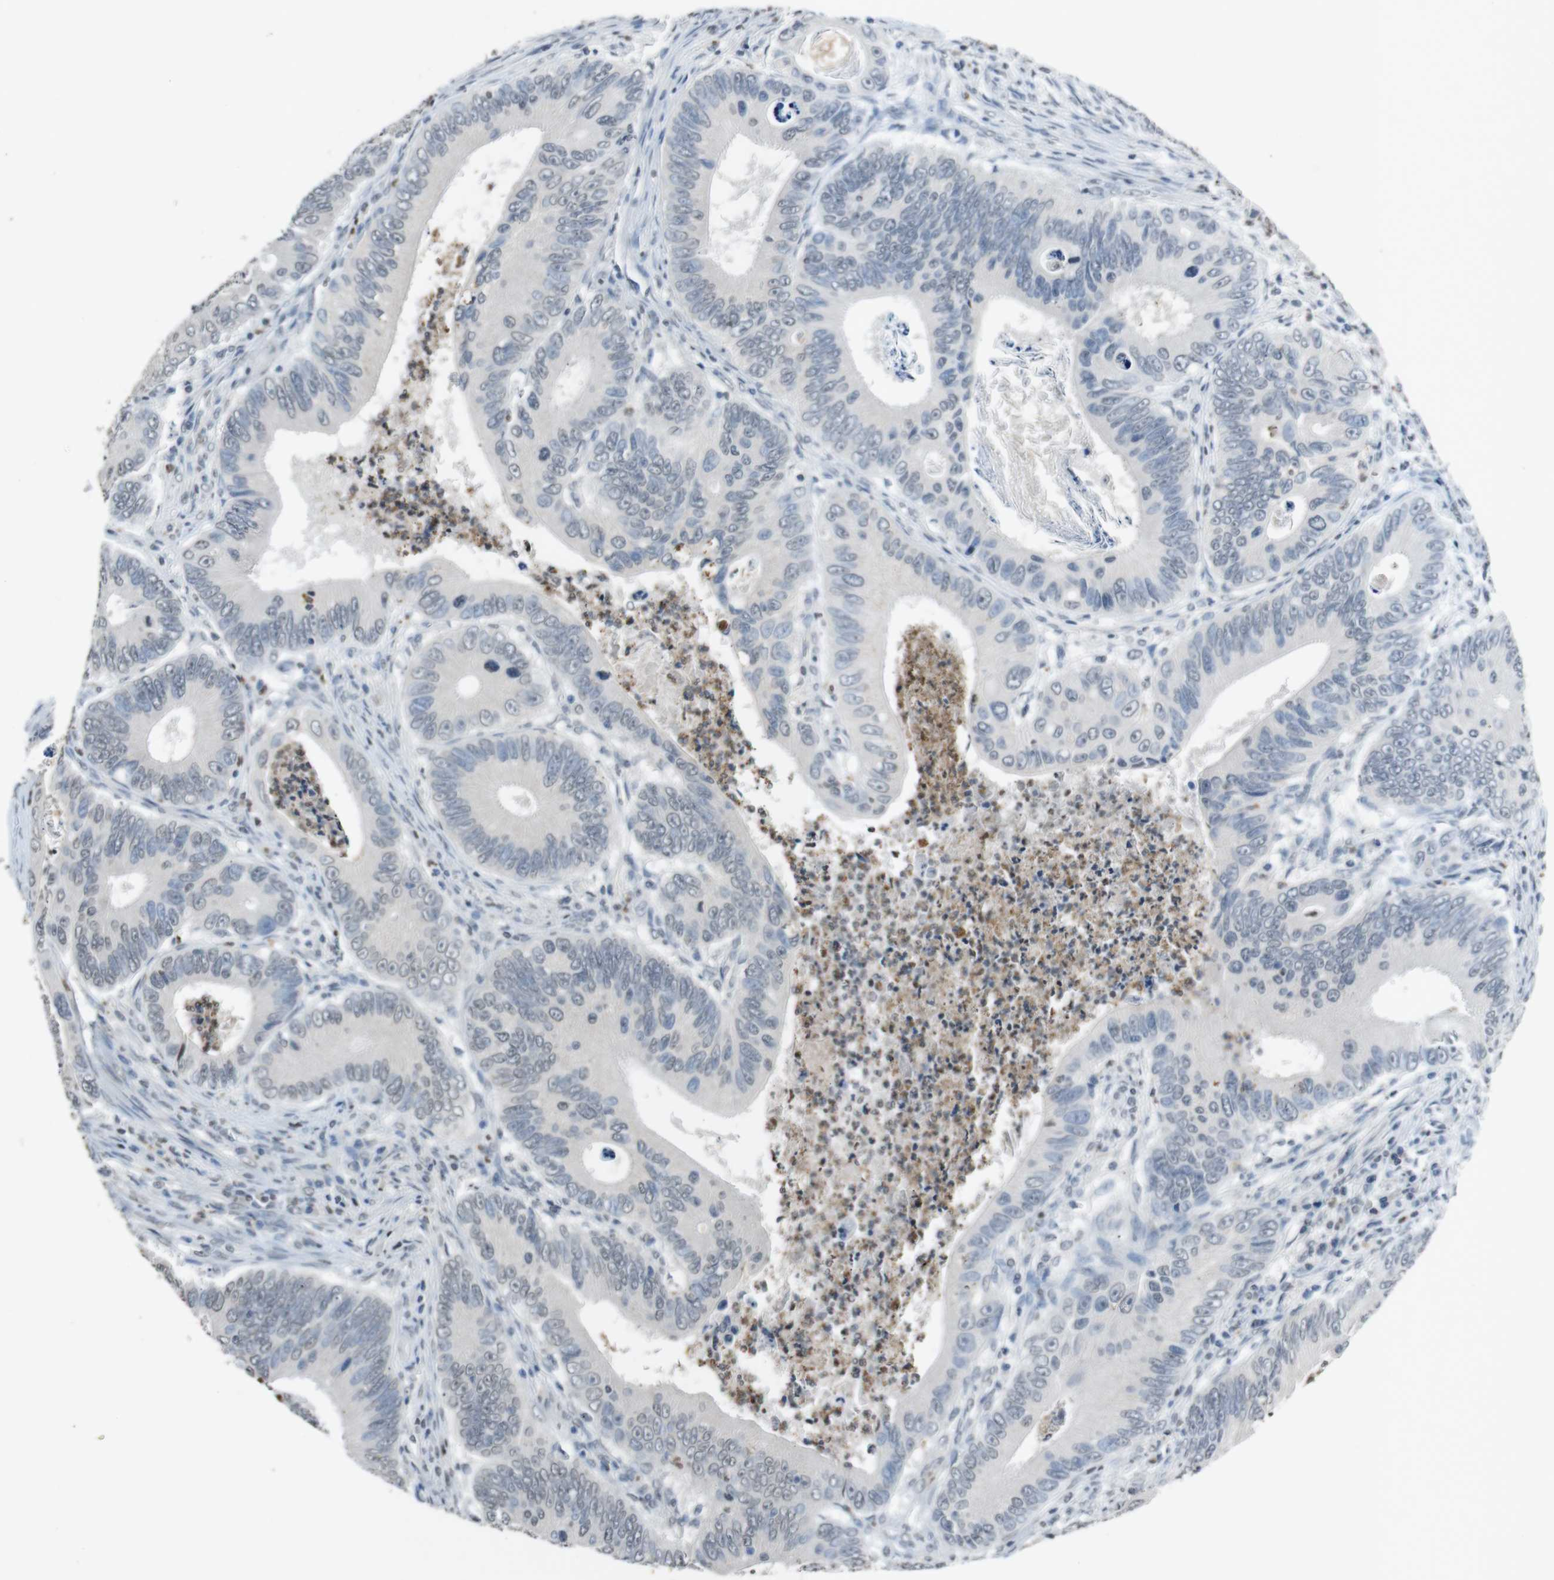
{"staining": {"intensity": "negative", "quantity": "none", "location": "none"}, "tissue": "colorectal cancer", "cell_type": "Tumor cells", "image_type": "cancer", "snomed": [{"axis": "morphology", "description": "Inflammation, NOS"}, {"axis": "morphology", "description": "Adenocarcinoma, NOS"}, {"axis": "topography", "description": "Colon"}], "caption": "Immunohistochemical staining of adenocarcinoma (colorectal) demonstrates no significant expression in tumor cells.", "gene": "STBD1", "patient": {"sex": "male", "age": 72}}